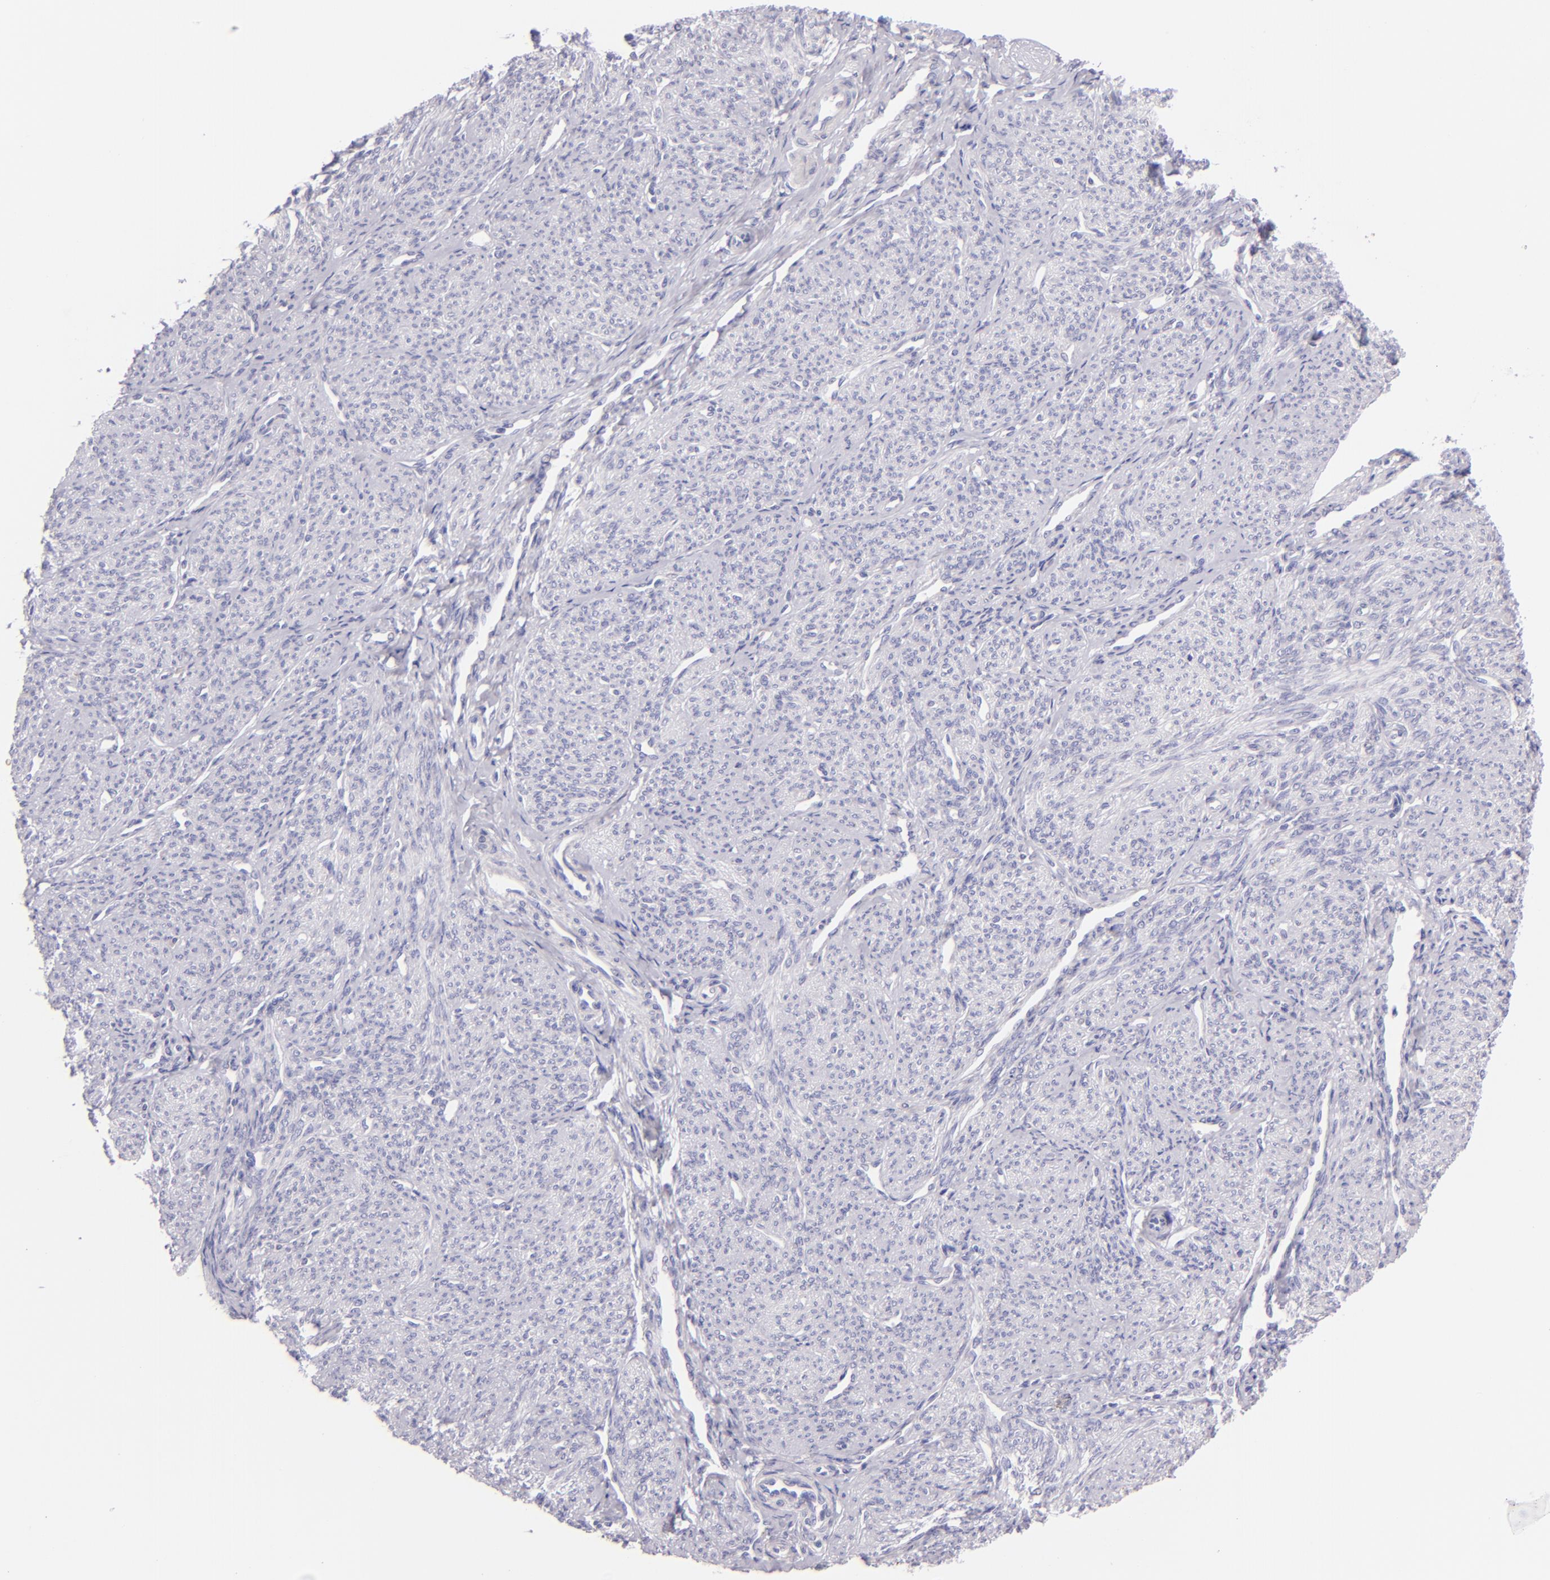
{"staining": {"intensity": "negative", "quantity": "none", "location": "none"}, "tissue": "smooth muscle", "cell_type": "Smooth muscle cells", "image_type": "normal", "snomed": [{"axis": "morphology", "description": "Normal tissue, NOS"}, {"axis": "topography", "description": "Cervix"}, {"axis": "topography", "description": "Endometrium"}], "caption": "Immunohistochemical staining of benign human smooth muscle reveals no significant positivity in smooth muscle cells.", "gene": "MUC5AC", "patient": {"sex": "female", "age": 65}}